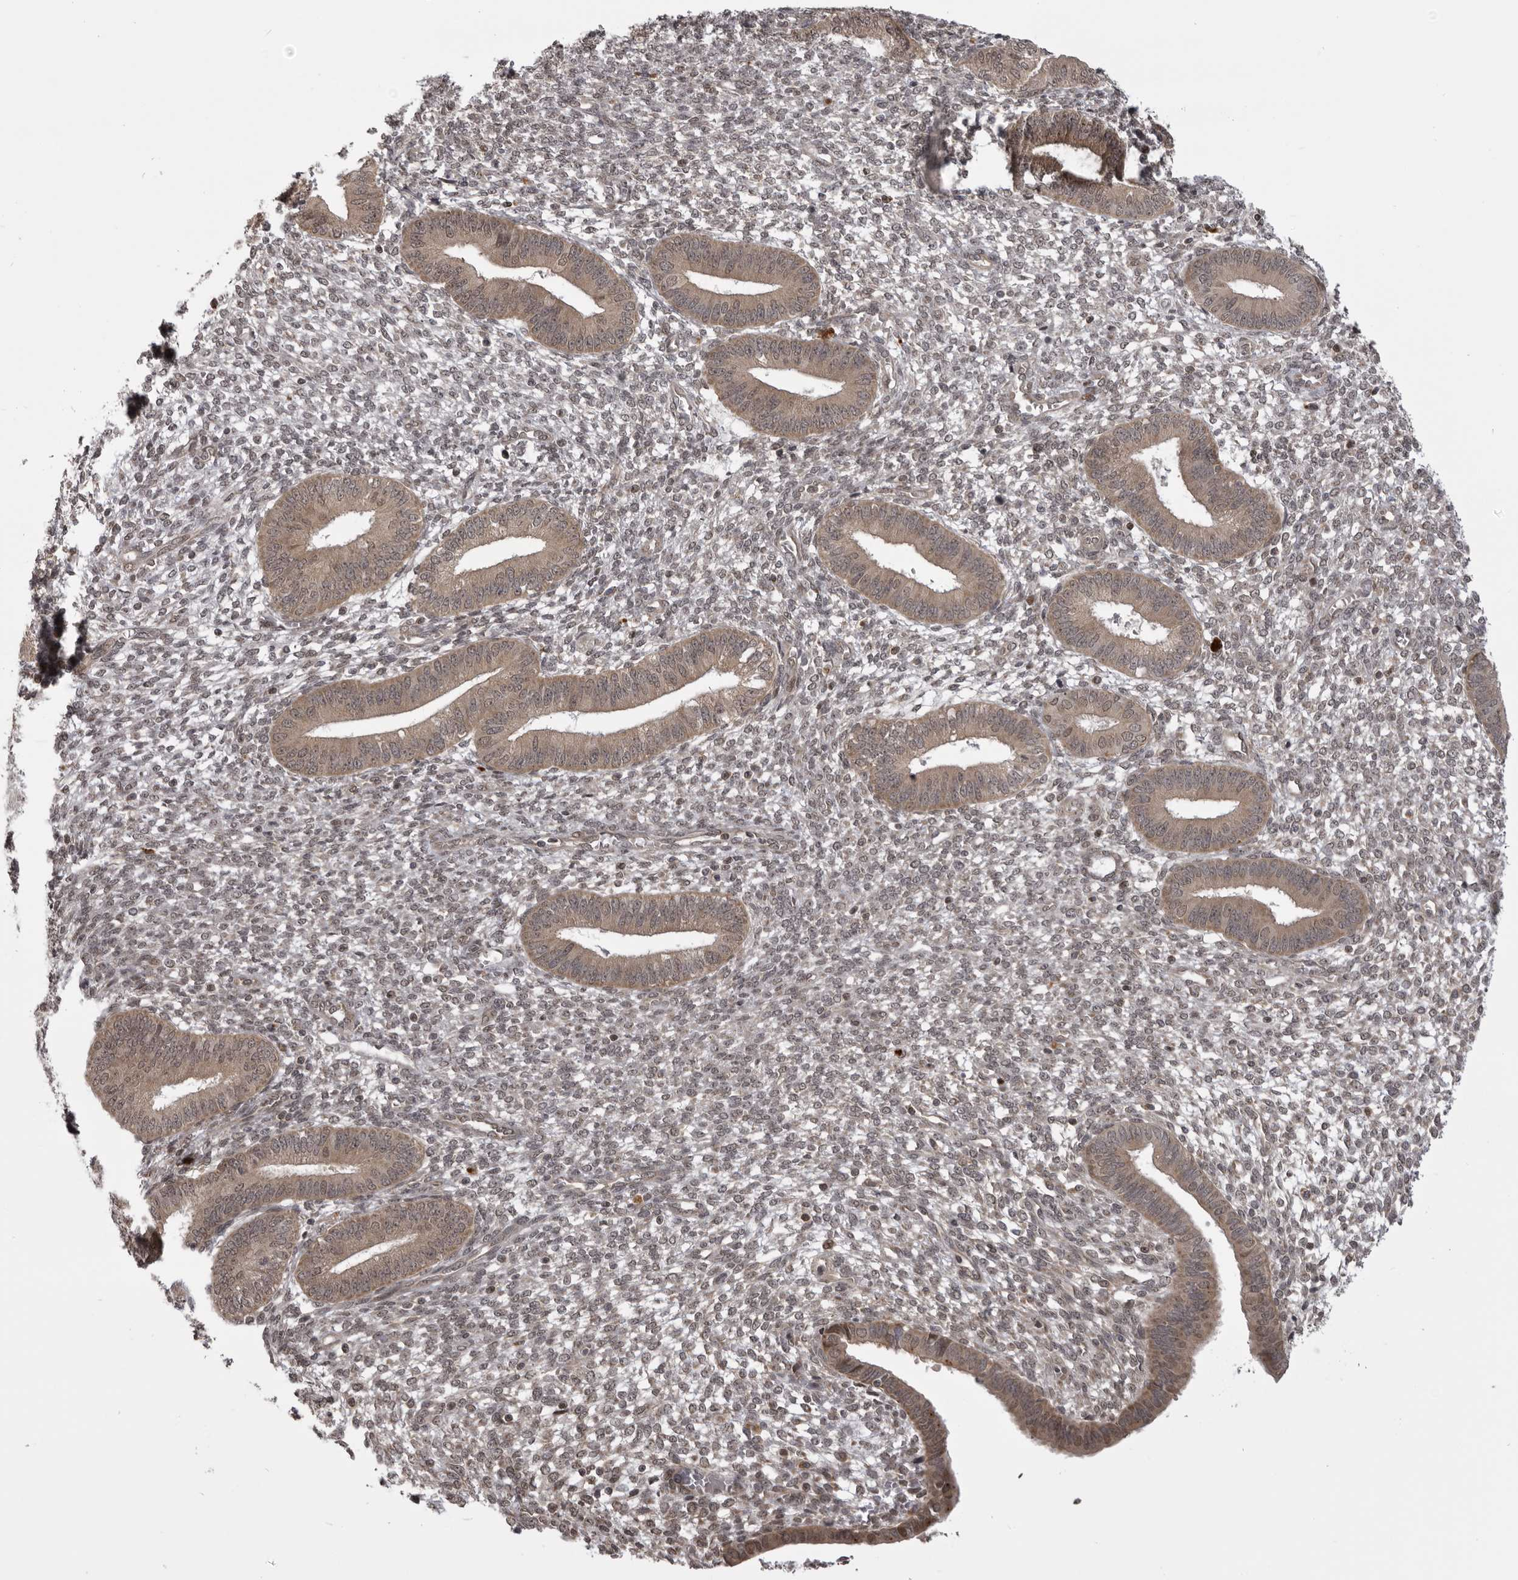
{"staining": {"intensity": "weak", "quantity": ">75%", "location": "nuclear"}, "tissue": "endometrium", "cell_type": "Cells in endometrial stroma", "image_type": "normal", "snomed": [{"axis": "morphology", "description": "Normal tissue, NOS"}, {"axis": "topography", "description": "Endometrium"}], "caption": "Cells in endometrial stroma show low levels of weak nuclear positivity in about >75% of cells in benign human endometrium.", "gene": "C1orf109", "patient": {"sex": "female", "age": 46}}